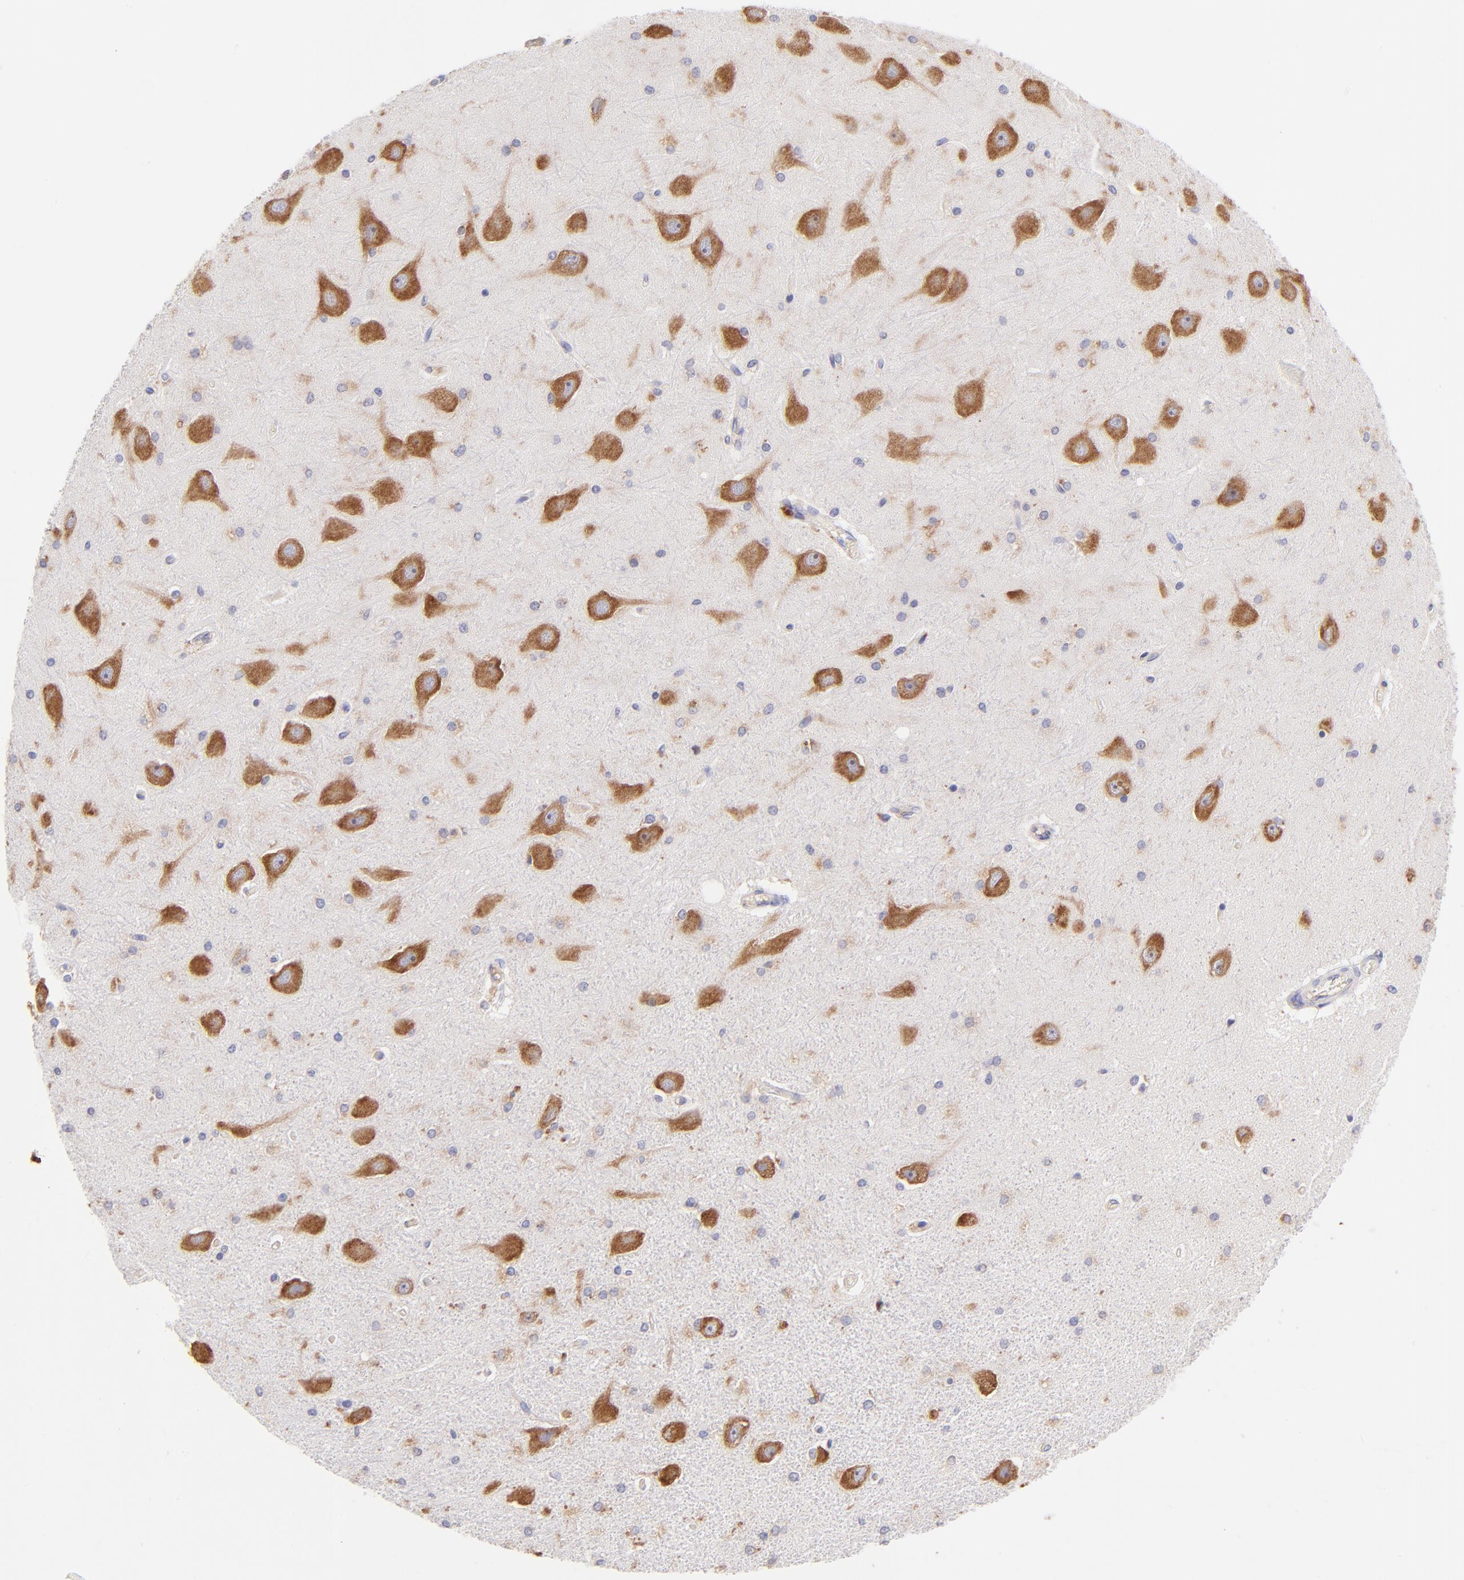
{"staining": {"intensity": "weak", "quantity": "25%-75%", "location": "cytoplasmic/membranous"}, "tissue": "hippocampus", "cell_type": "Glial cells", "image_type": "normal", "snomed": [{"axis": "morphology", "description": "Normal tissue, NOS"}, {"axis": "topography", "description": "Hippocampus"}], "caption": "Protein positivity by IHC demonstrates weak cytoplasmic/membranous expression in about 25%-75% of glial cells in unremarkable hippocampus. (DAB (3,3'-diaminobenzidine) IHC, brown staining for protein, blue staining for nuclei).", "gene": "RPL11", "patient": {"sex": "female", "age": 54}}